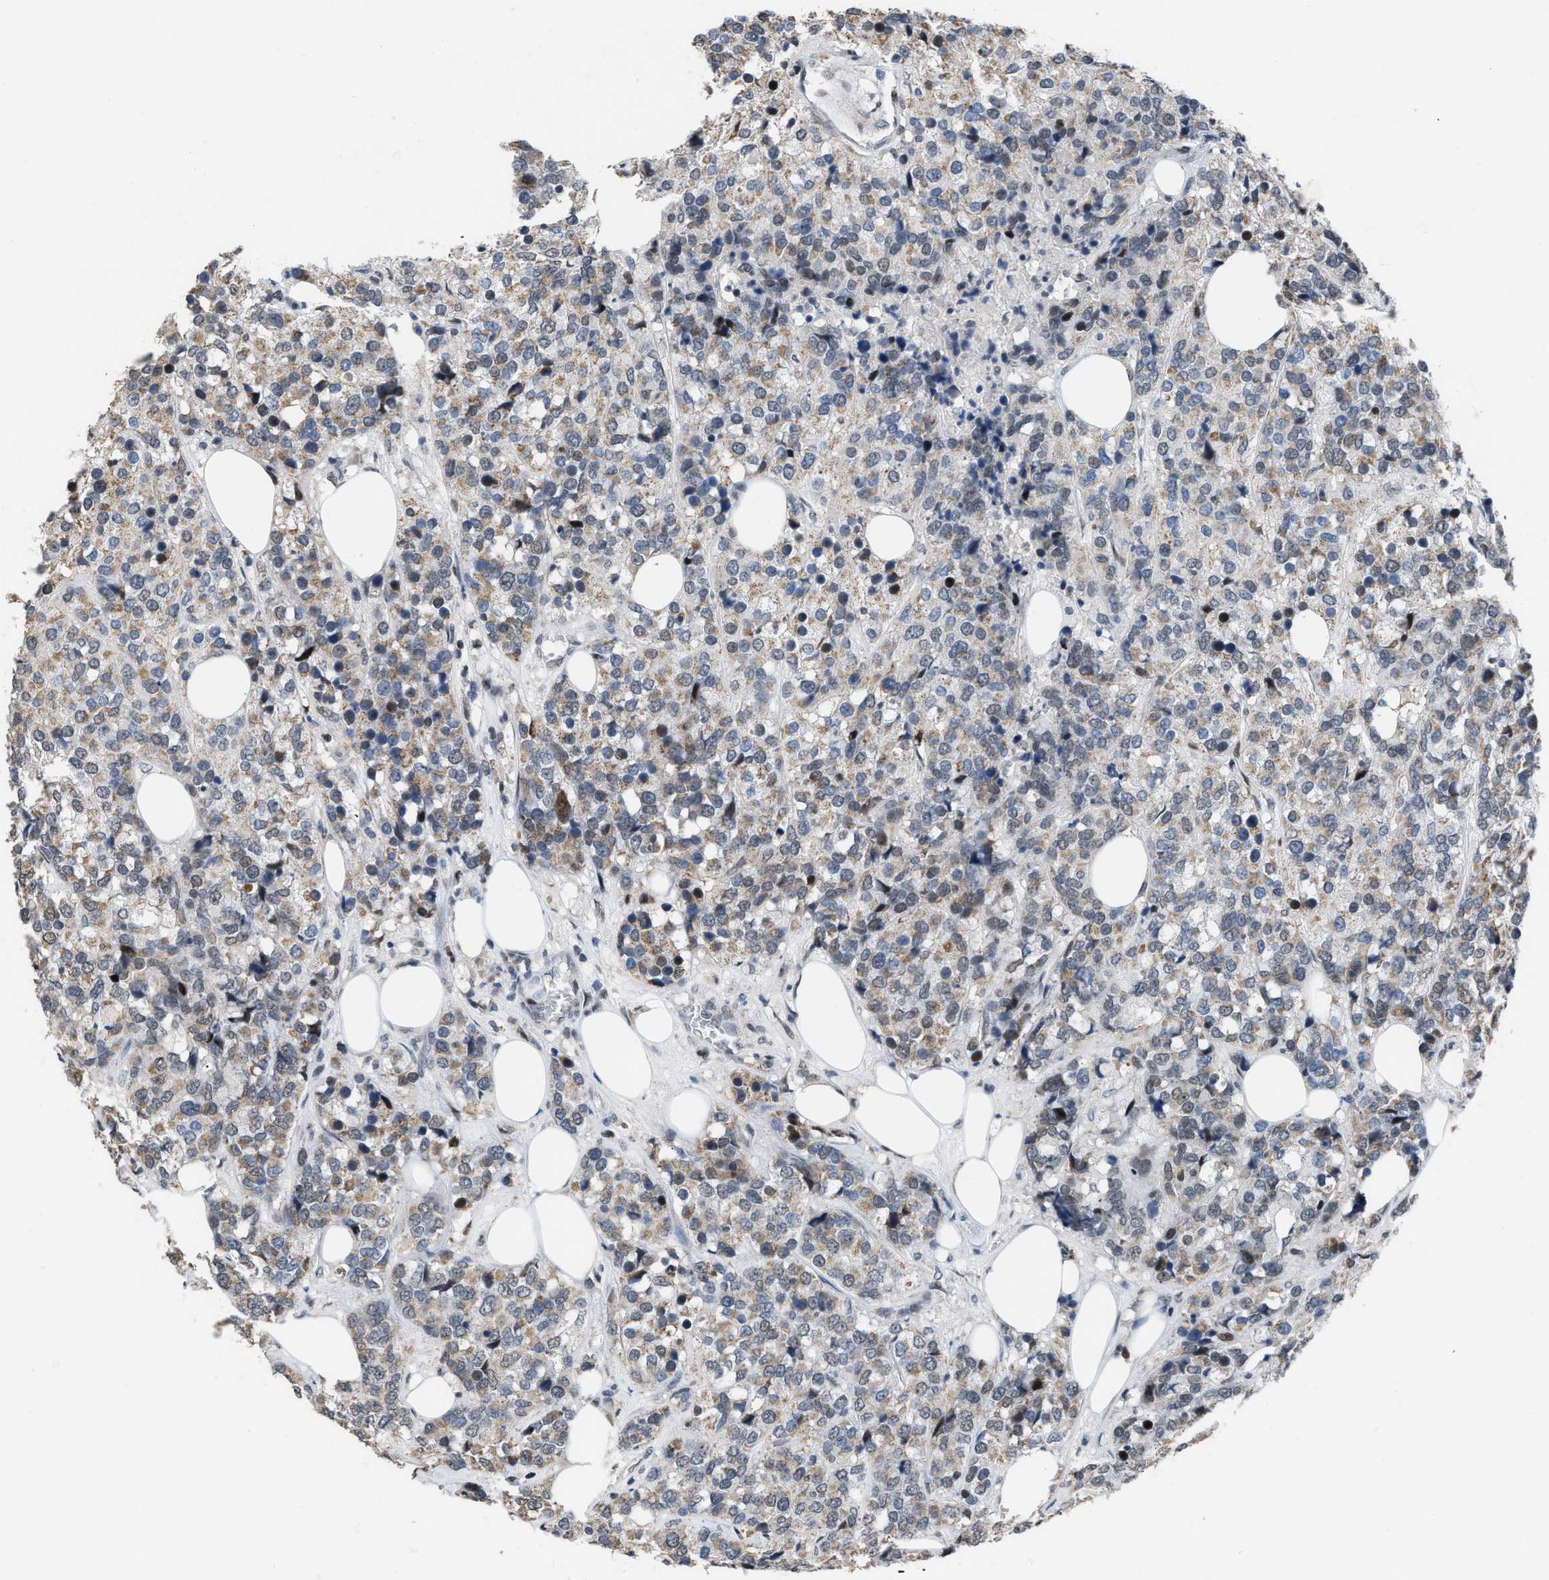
{"staining": {"intensity": "weak", "quantity": ">75%", "location": "cytoplasmic/membranous"}, "tissue": "breast cancer", "cell_type": "Tumor cells", "image_type": "cancer", "snomed": [{"axis": "morphology", "description": "Lobular carcinoma"}, {"axis": "topography", "description": "Breast"}], "caption": "Immunohistochemistry (DAB) staining of human breast cancer (lobular carcinoma) exhibits weak cytoplasmic/membranous protein expression in approximately >75% of tumor cells. Nuclei are stained in blue.", "gene": "SETDB1", "patient": {"sex": "female", "age": 59}}